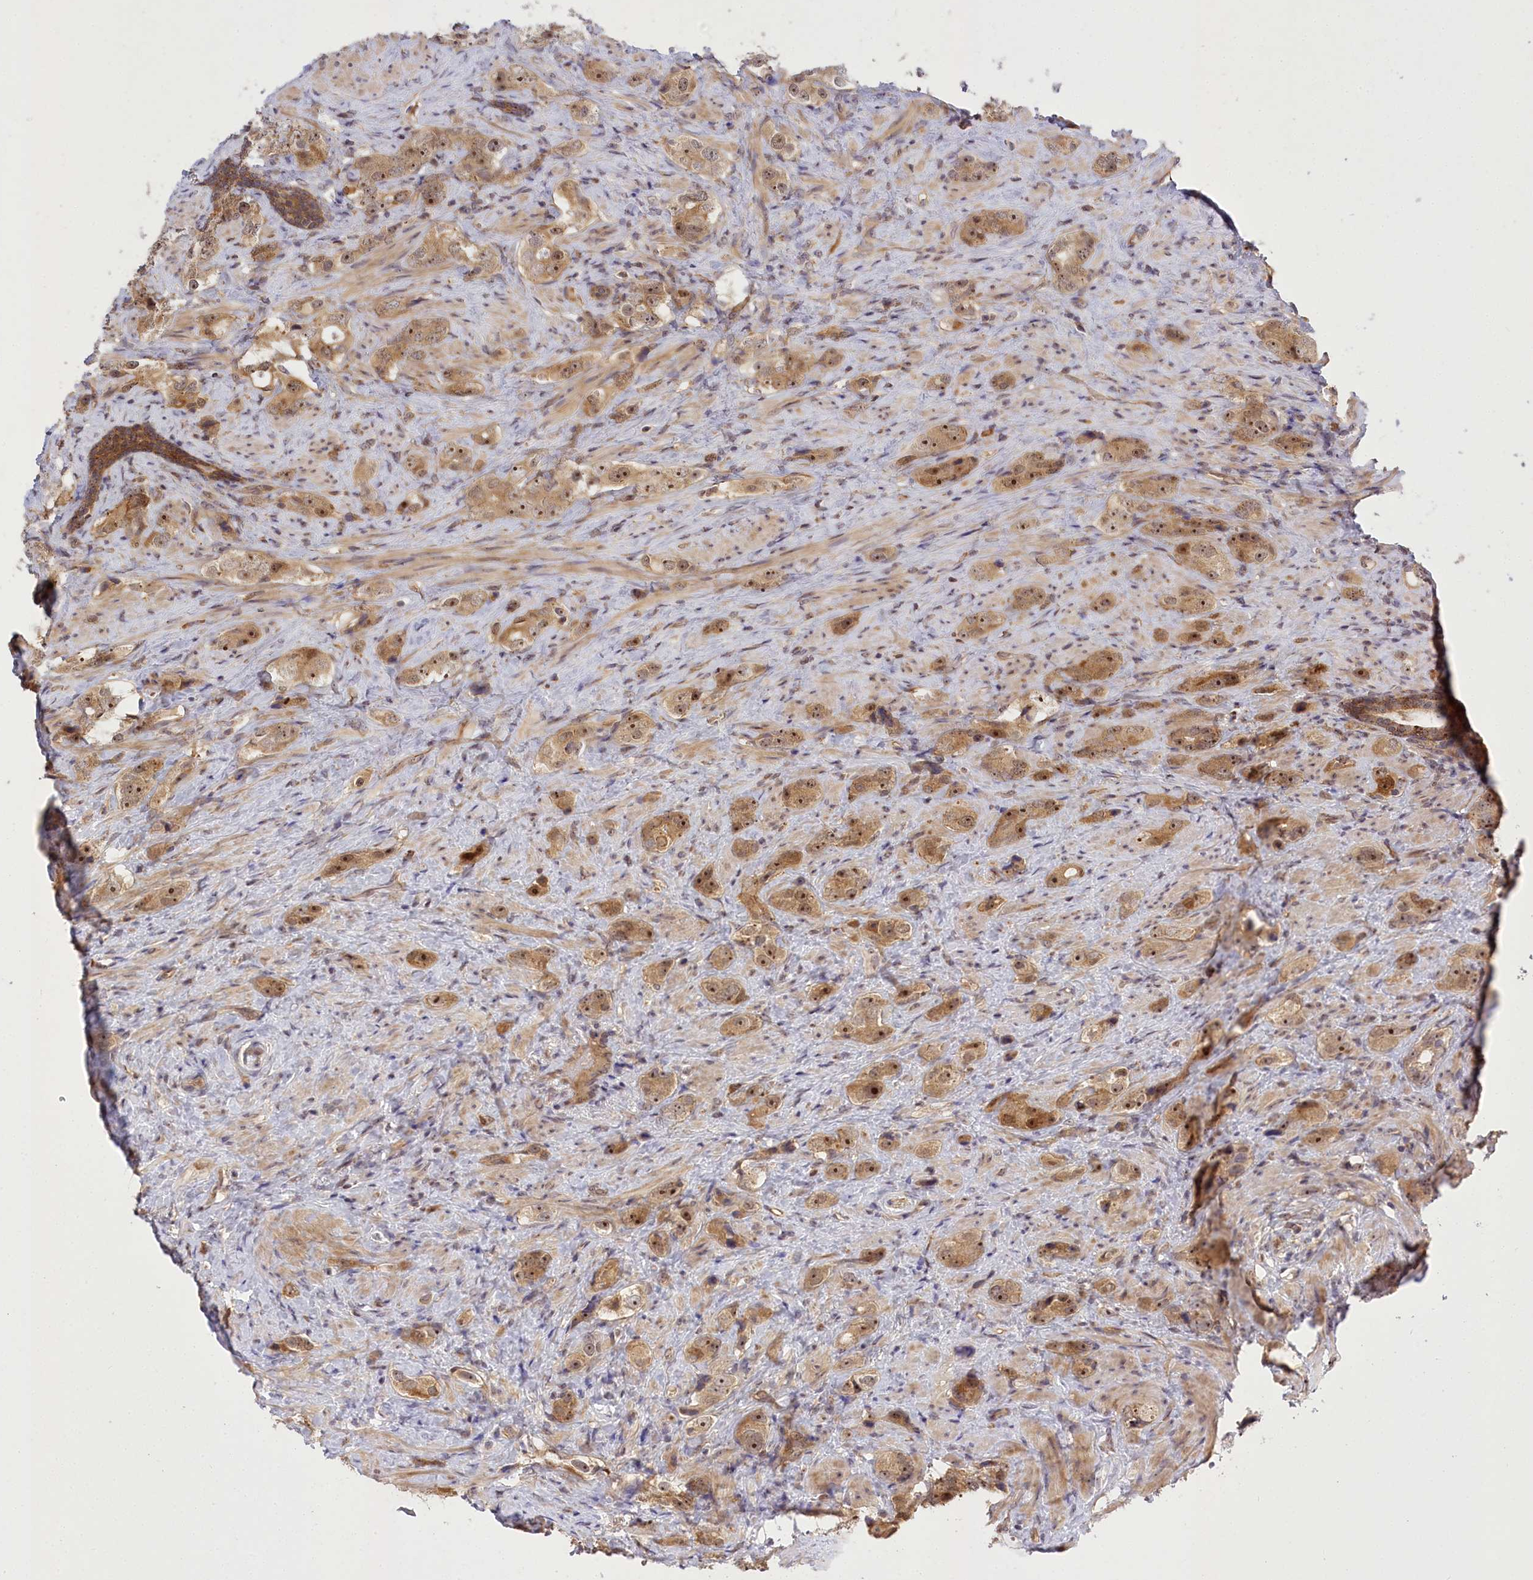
{"staining": {"intensity": "moderate", "quantity": ">75%", "location": "cytoplasmic/membranous,nuclear"}, "tissue": "prostate cancer", "cell_type": "Tumor cells", "image_type": "cancer", "snomed": [{"axis": "morphology", "description": "Adenocarcinoma, High grade"}, {"axis": "topography", "description": "Prostate"}], "caption": "A high-resolution photomicrograph shows IHC staining of adenocarcinoma (high-grade) (prostate), which displays moderate cytoplasmic/membranous and nuclear expression in approximately >75% of tumor cells.", "gene": "SERGEF", "patient": {"sex": "male", "age": 63}}